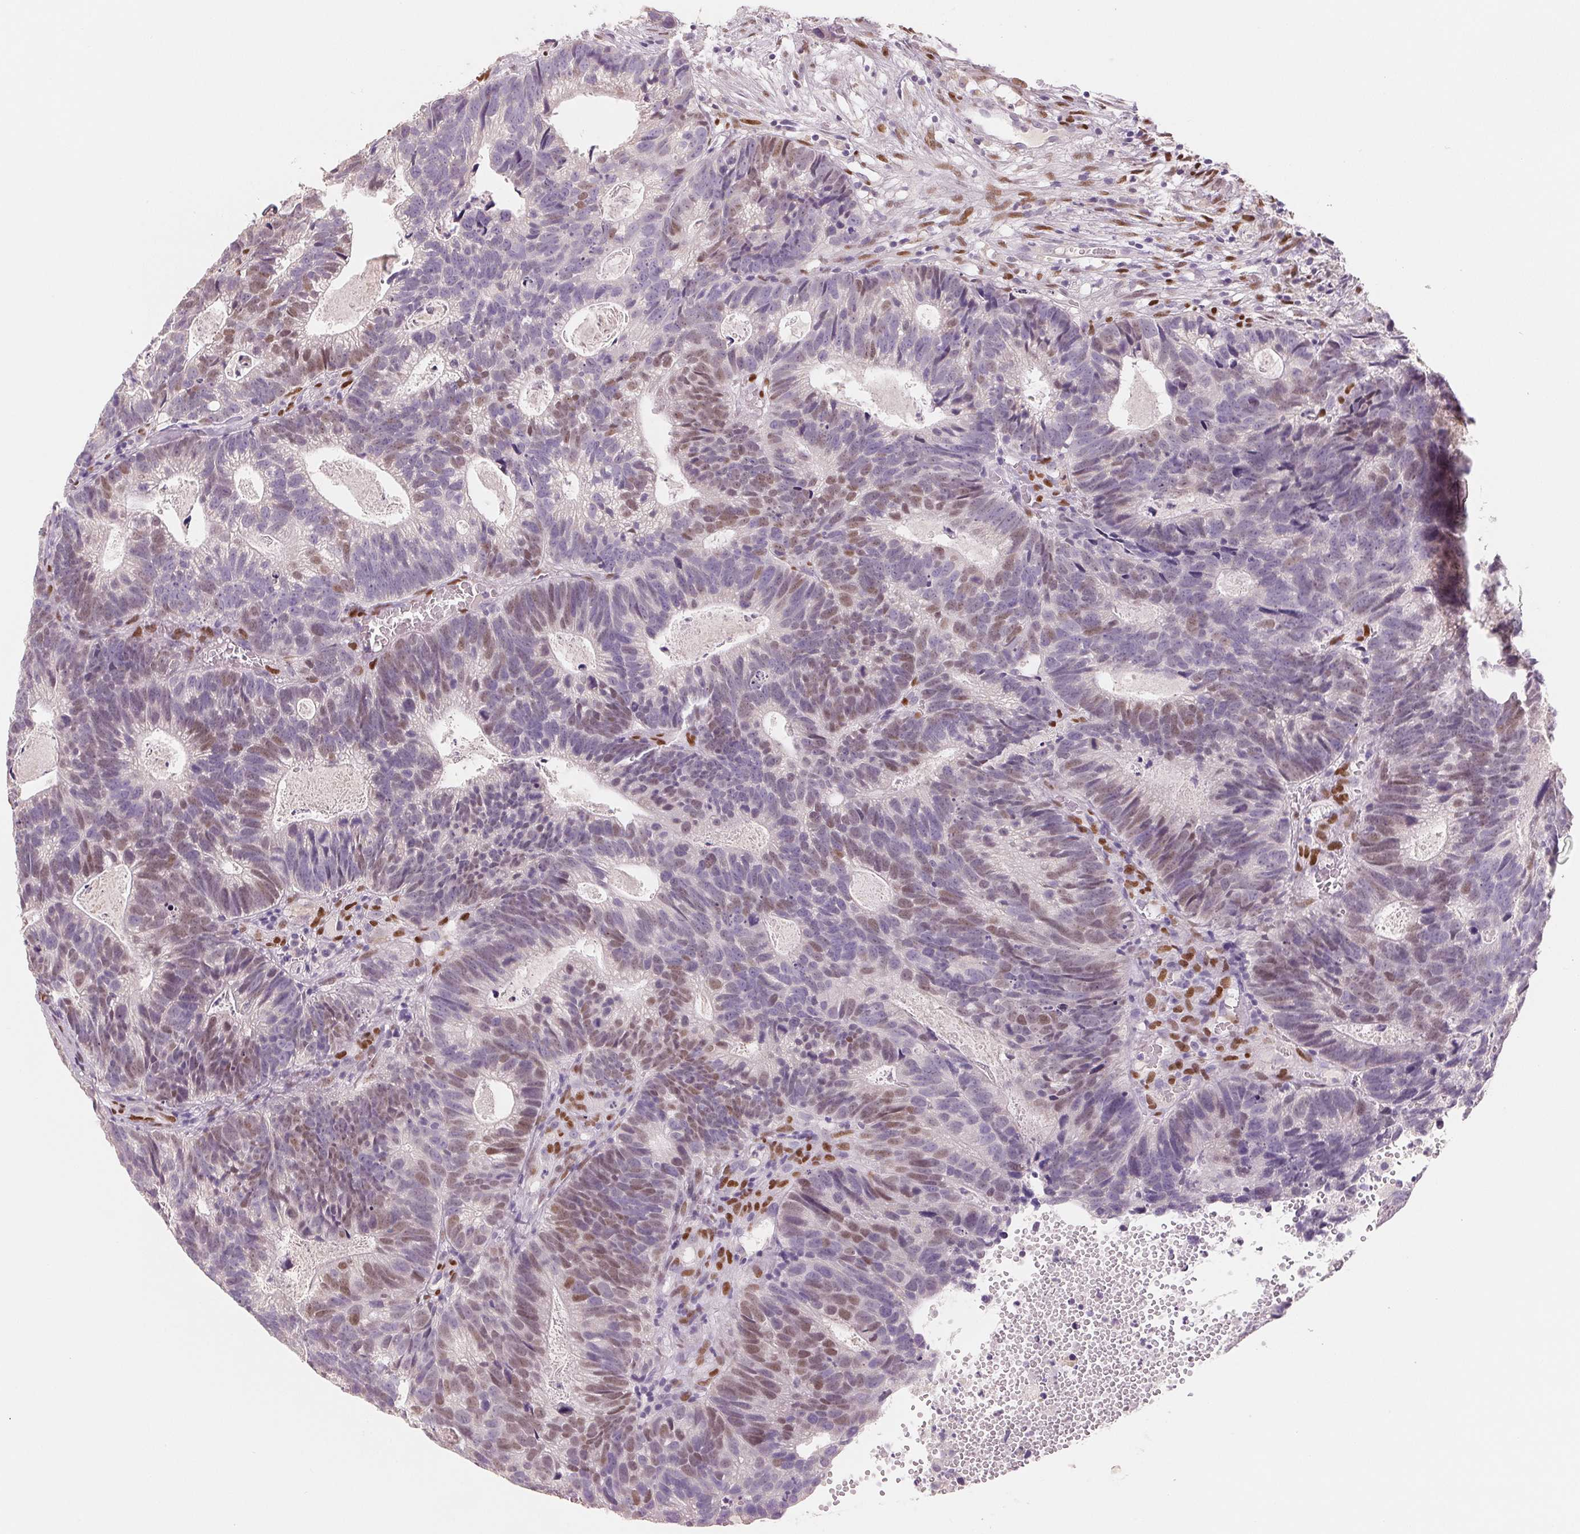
{"staining": {"intensity": "moderate", "quantity": "<25%", "location": "nuclear"}, "tissue": "head and neck cancer", "cell_type": "Tumor cells", "image_type": "cancer", "snomed": [{"axis": "morphology", "description": "Adenocarcinoma, NOS"}, {"axis": "topography", "description": "Head-Neck"}], "caption": "There is low levels of moderate nuclear positivity in tumor cells of head and neck cancer (adenocarcinoma), as demonstrated by immunohistochemical staining (brown color).", "gene": "SMARCD3", "patient": {"sex": "male", "age": 62}}